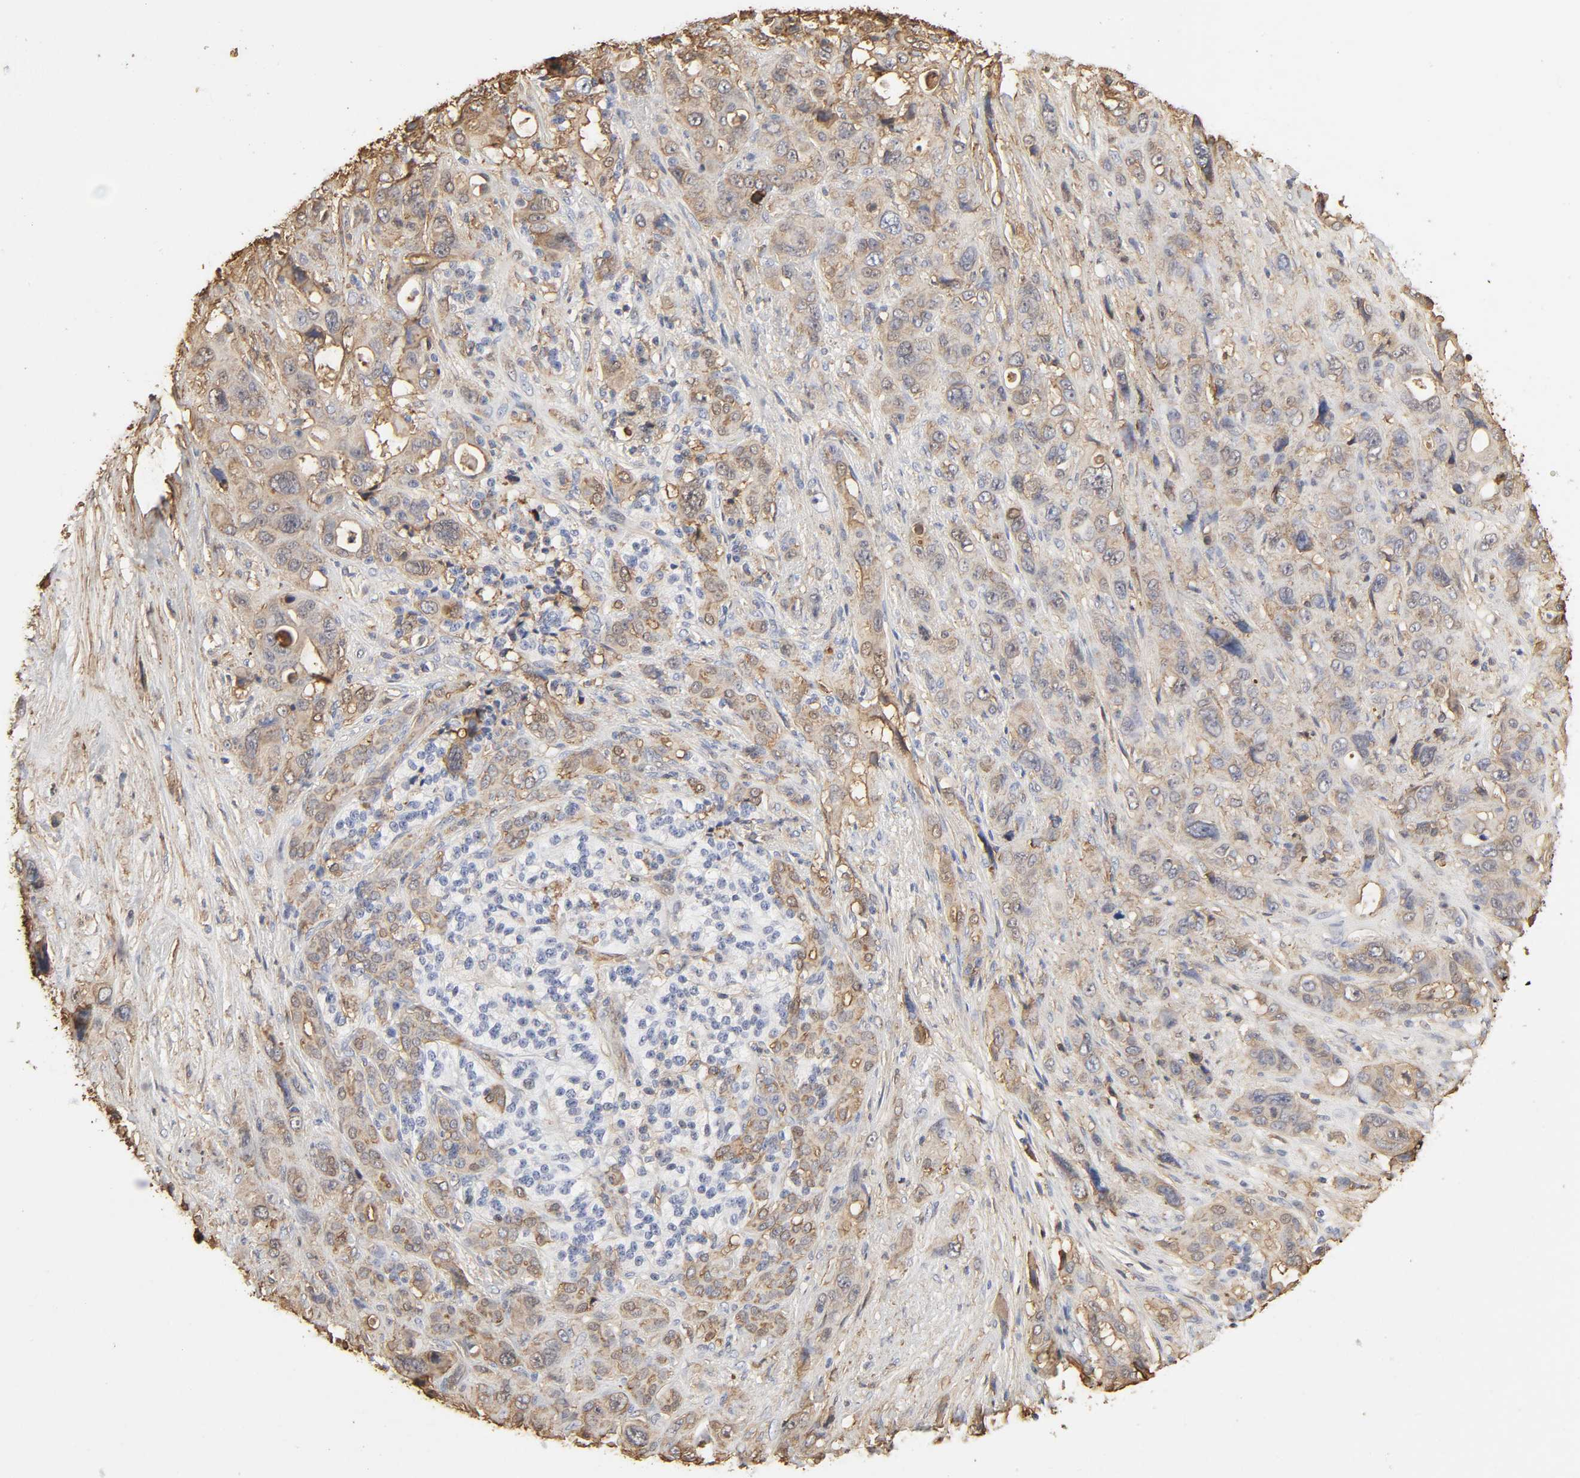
{"staining": {"intensity": "moderate", "quantity": ">75%", "location": "cytoplasmic/membranous"}, "tissue": "pancreatic cancer", "cell_type": "Tumor cells", "image_type": "cancer", "snomed": [{"axis": "morphology", "description": "Adenocarcinoma, NOS"}, {"axis": "topography", "description": "Pancreas"}], "caption": "A brown stain labels moderate cytoplasmic/membranous positivity of a protein in pancreatic cancer tumor cells. (Stains: DAB (3,3'-diaminobenzidine) in brown, nuclei in blue, Microscopy: brightfield microscopy at high magnification).", "gene": "ANXA2", "patient": {"sex": "male", "age": 46}}